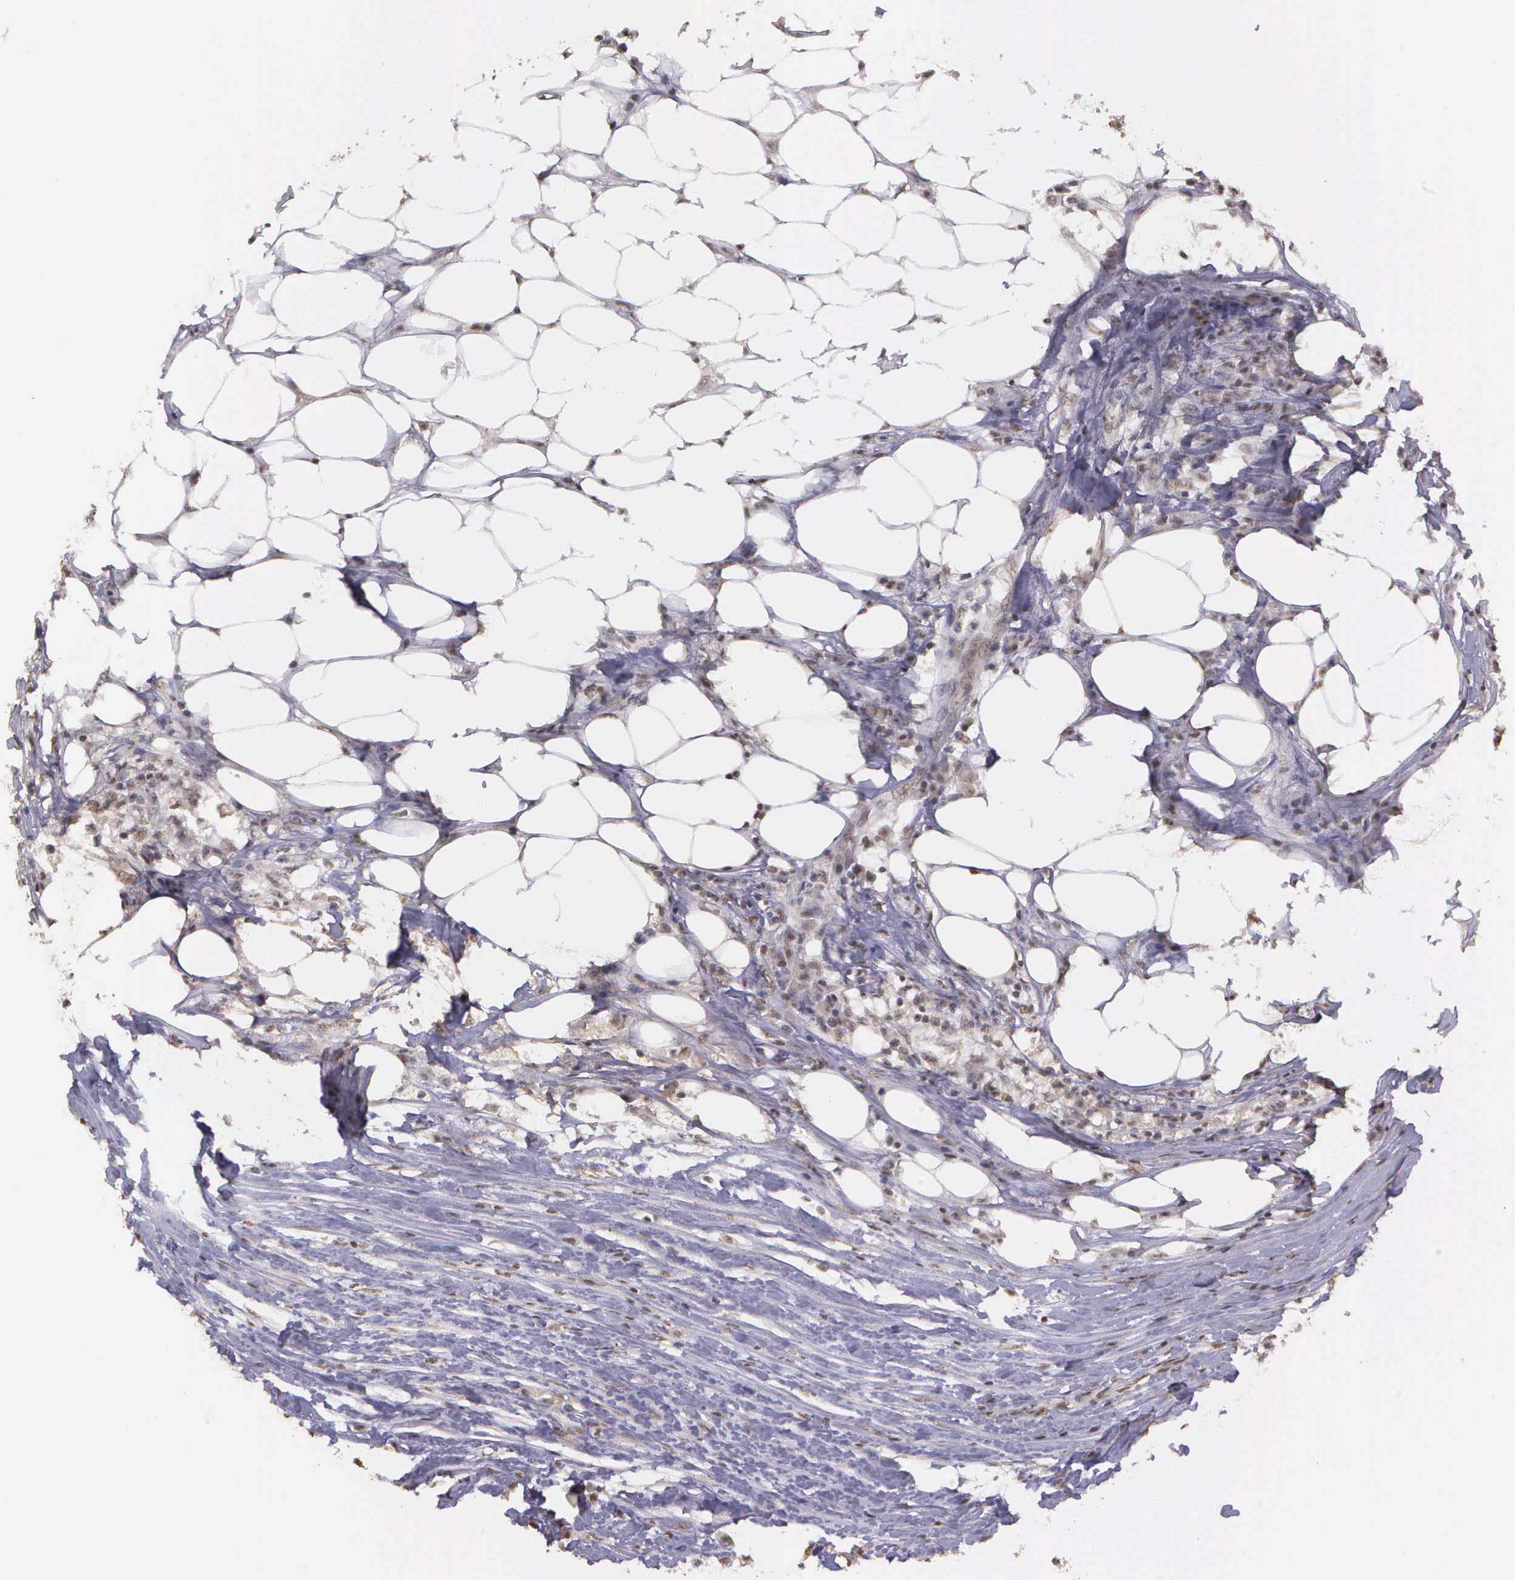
{"staining": {"intensity": "weak", "quantity": "25%-75%", "location": "nuclear"}, "tissue": "colorectal cancer", "cell_type": "Tumor cells", "image_type": "cancer", "snomed": [{"axis": "morphology", "description": "Adenocarcinoma, NOS"}, {"axis": "topography", "description": "Colon"}], "caption": "Weak nuclear protein positivity is identified in approximately 25%-75% of tumor cells in colorectal cancer (adenocarcinoma). (IHC, brightfield microscopy, high magnification).", "gene": "ARMCX5", "patient": {"sex": "male", "age": 71}}